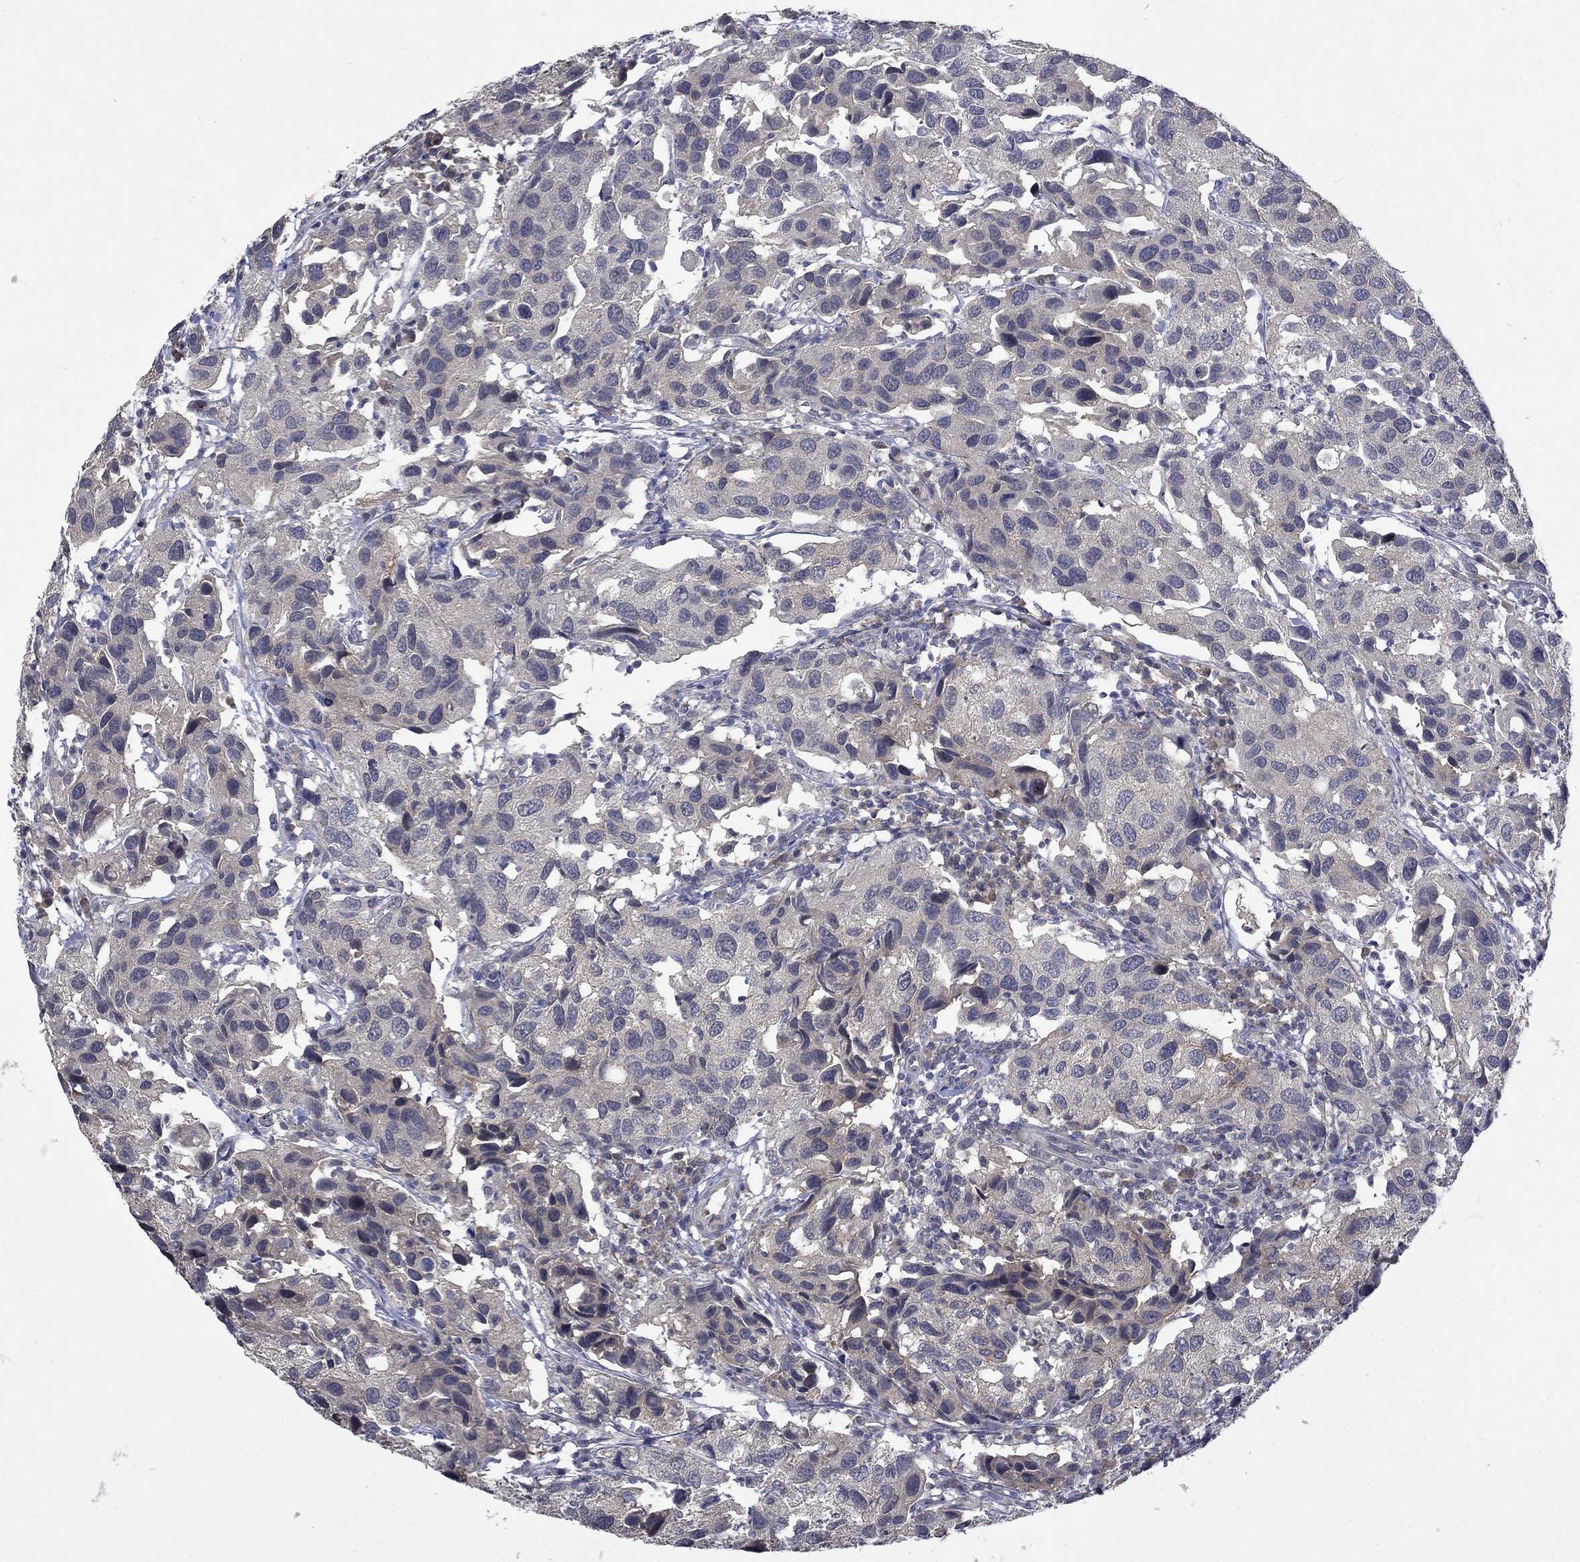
{"staining": {"intensity": "negative", "quantity": "none", "location": "none"}, "tissue": "urothelial cancer", "cell_type": "Tumor cells", "image_type": "cancer", "snomed": [{"axis": "morphology", "description": "Urothelial carcinoma, High grade"}, {"axis": "topography", "description": "Urinary bladder"}], "caption": "This is an immunohistochemistry (IHC) photomicrograph of urothelial carcinoma (high-grade). There is no staining in tumor cells.", "gene": "PPP1R9A", "patient": {"sex": "male", "age": 79}}